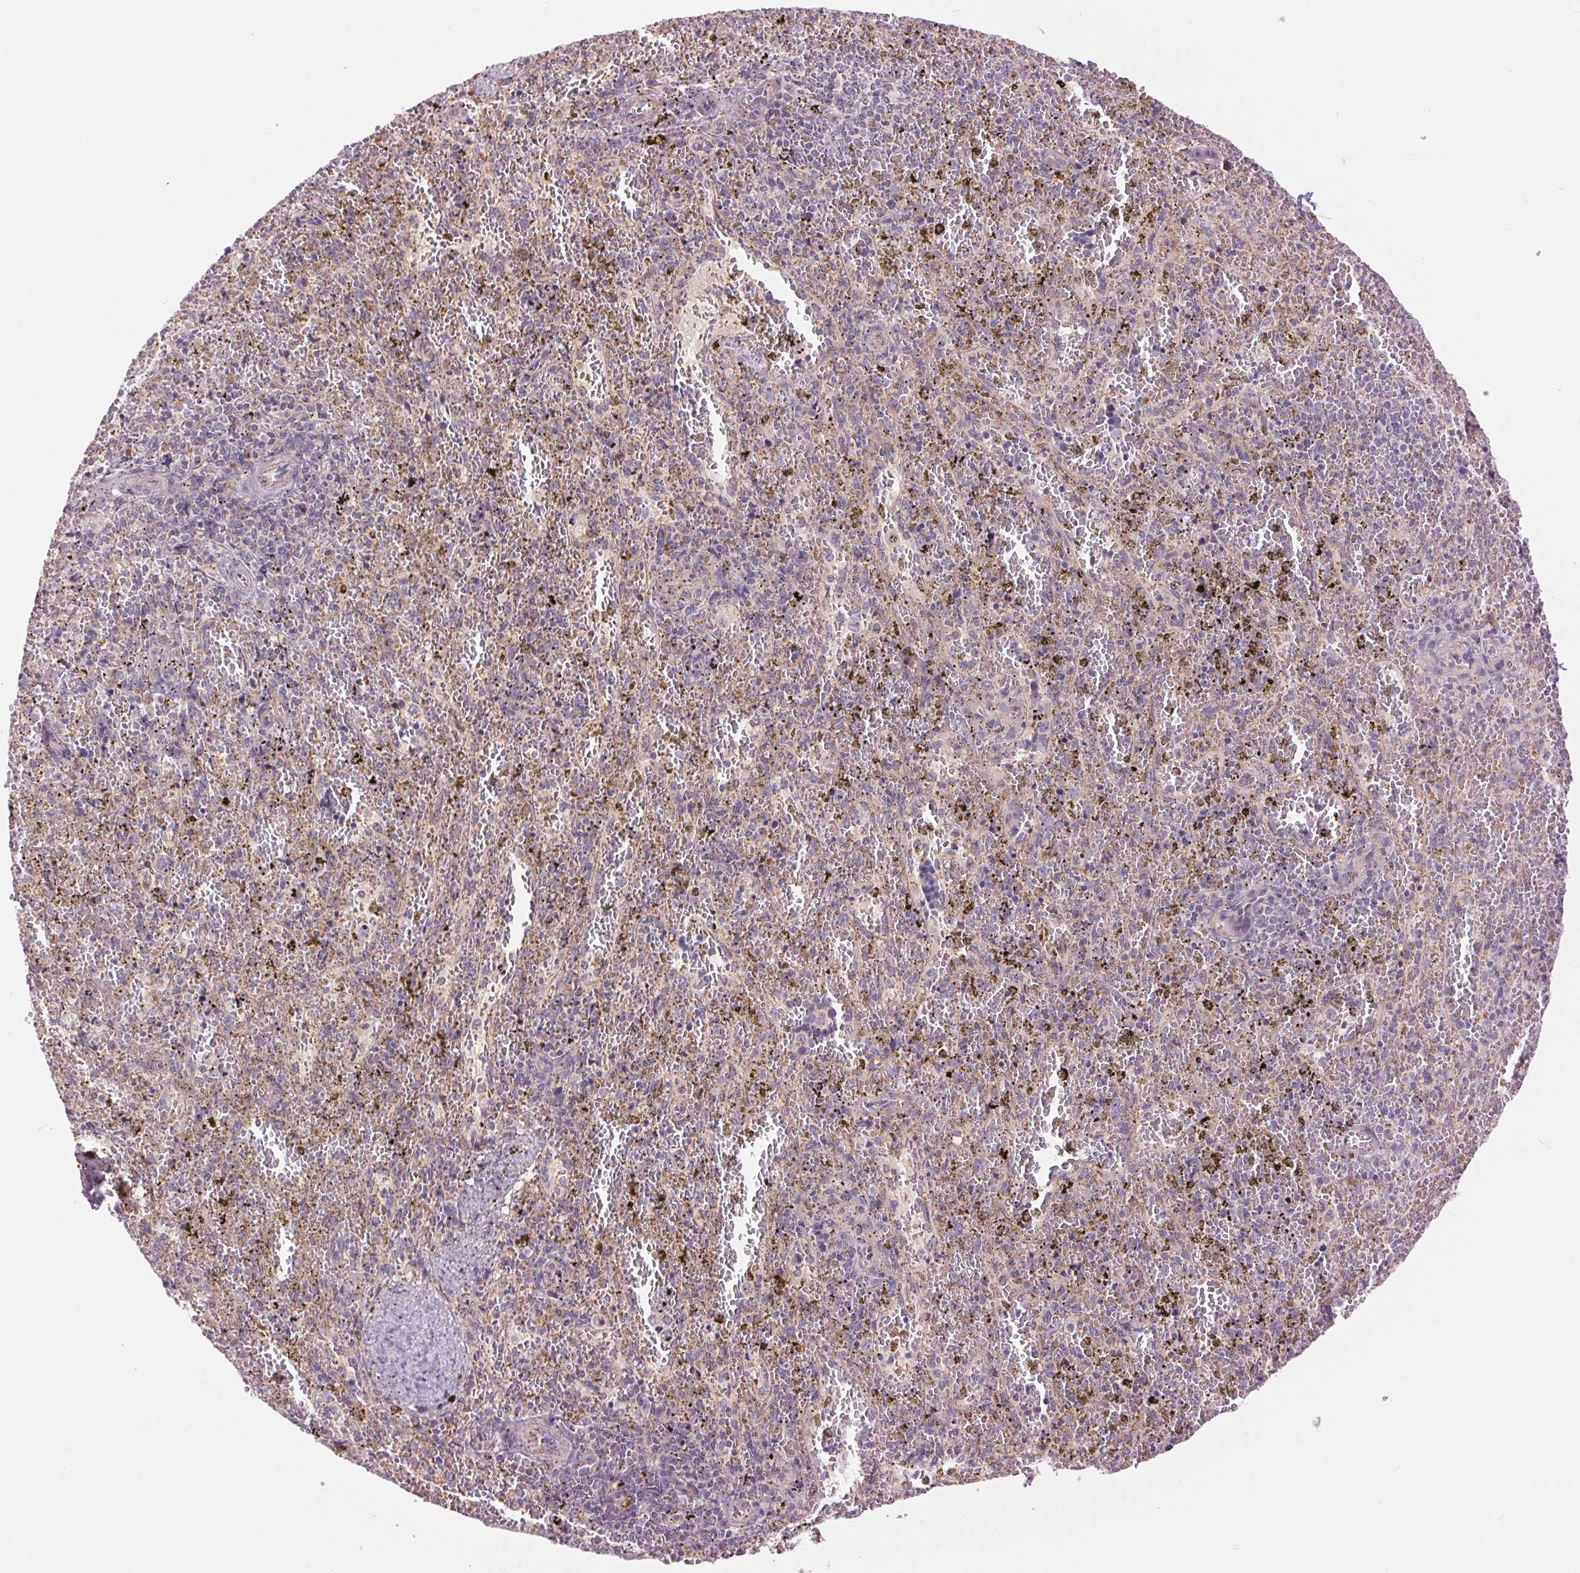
{"staining": {"intensity": "negative", "quantity": "none", "location": "none"}, "tissue": "spleen", "cell_type": "Cells in red pulp", "image_type": "normal", "snomed": [{"axis": "morphology", "description": "Normal tissue, NOS"}, {"axis": "topography", "description": "Spleen"}], "caption": "Immunohistochemistry (IHC) histopathology image of normal spleen: spleen stained with DAB (3,3'-diaminobenzidine) reveals no significant protein positivity in cells in red pulp.", "gene": "CTNNA3", "patient": {"sex": "female", "age": 50}}